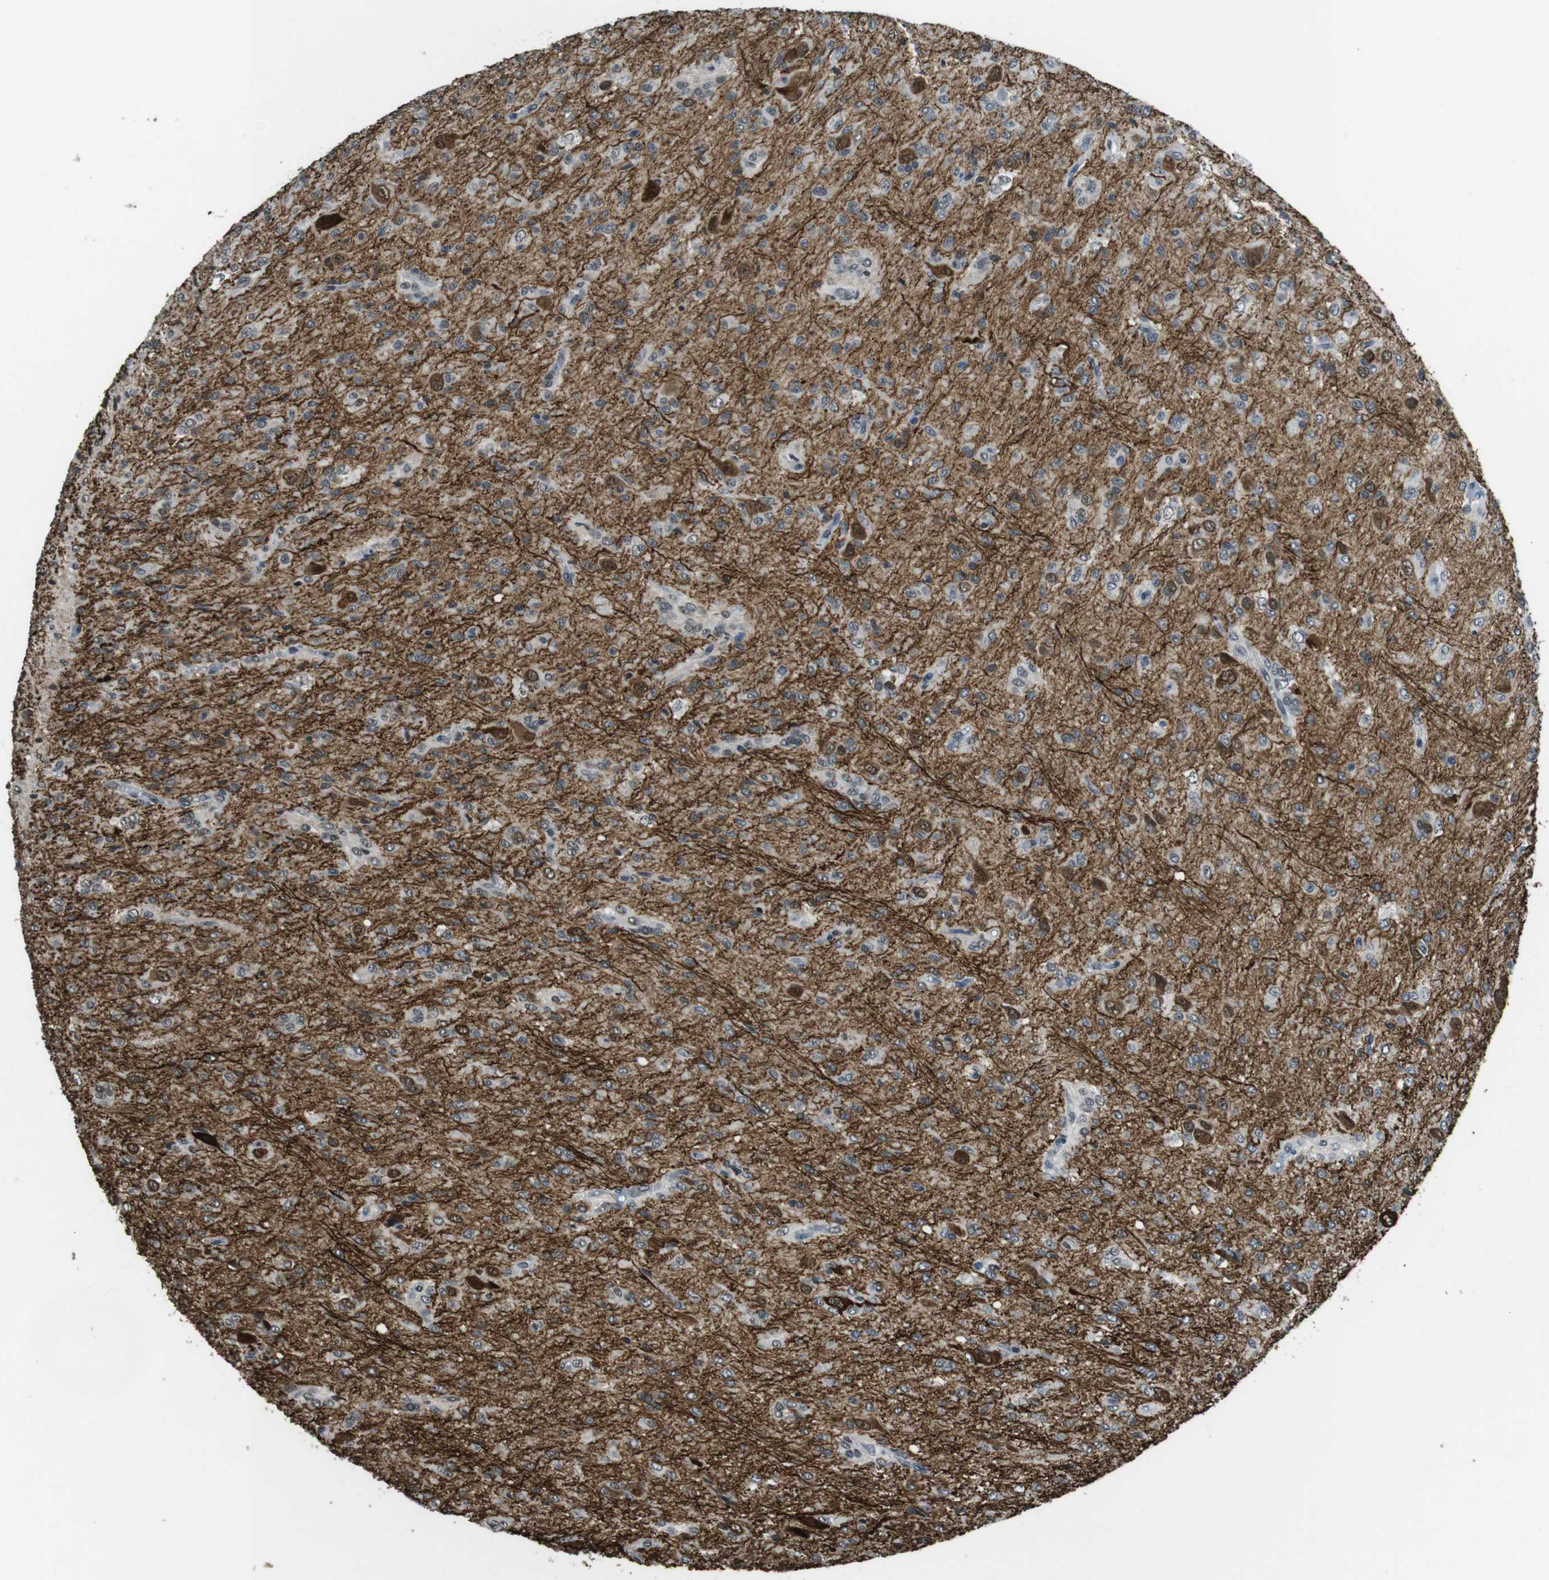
{"staining": {"intensity": "moderate", "quantity": "<25%", "location": "nuclear"}, "tissue": "glioma", "cell_type": "Tumor cells", "image_type": "cancer", "snomed": [{"axis": "morphology", "description": "Glioma, malignant, High grade"}, {"axis": "topography", "description": "Brain"}], "caption": "IHC (DAB) staining of human glioma reveals moderate nuclear protein expression in approximately <25% of tumor cells.", "gene": "CSNK2B", "patient": {"sex": "female", "age": 59}}